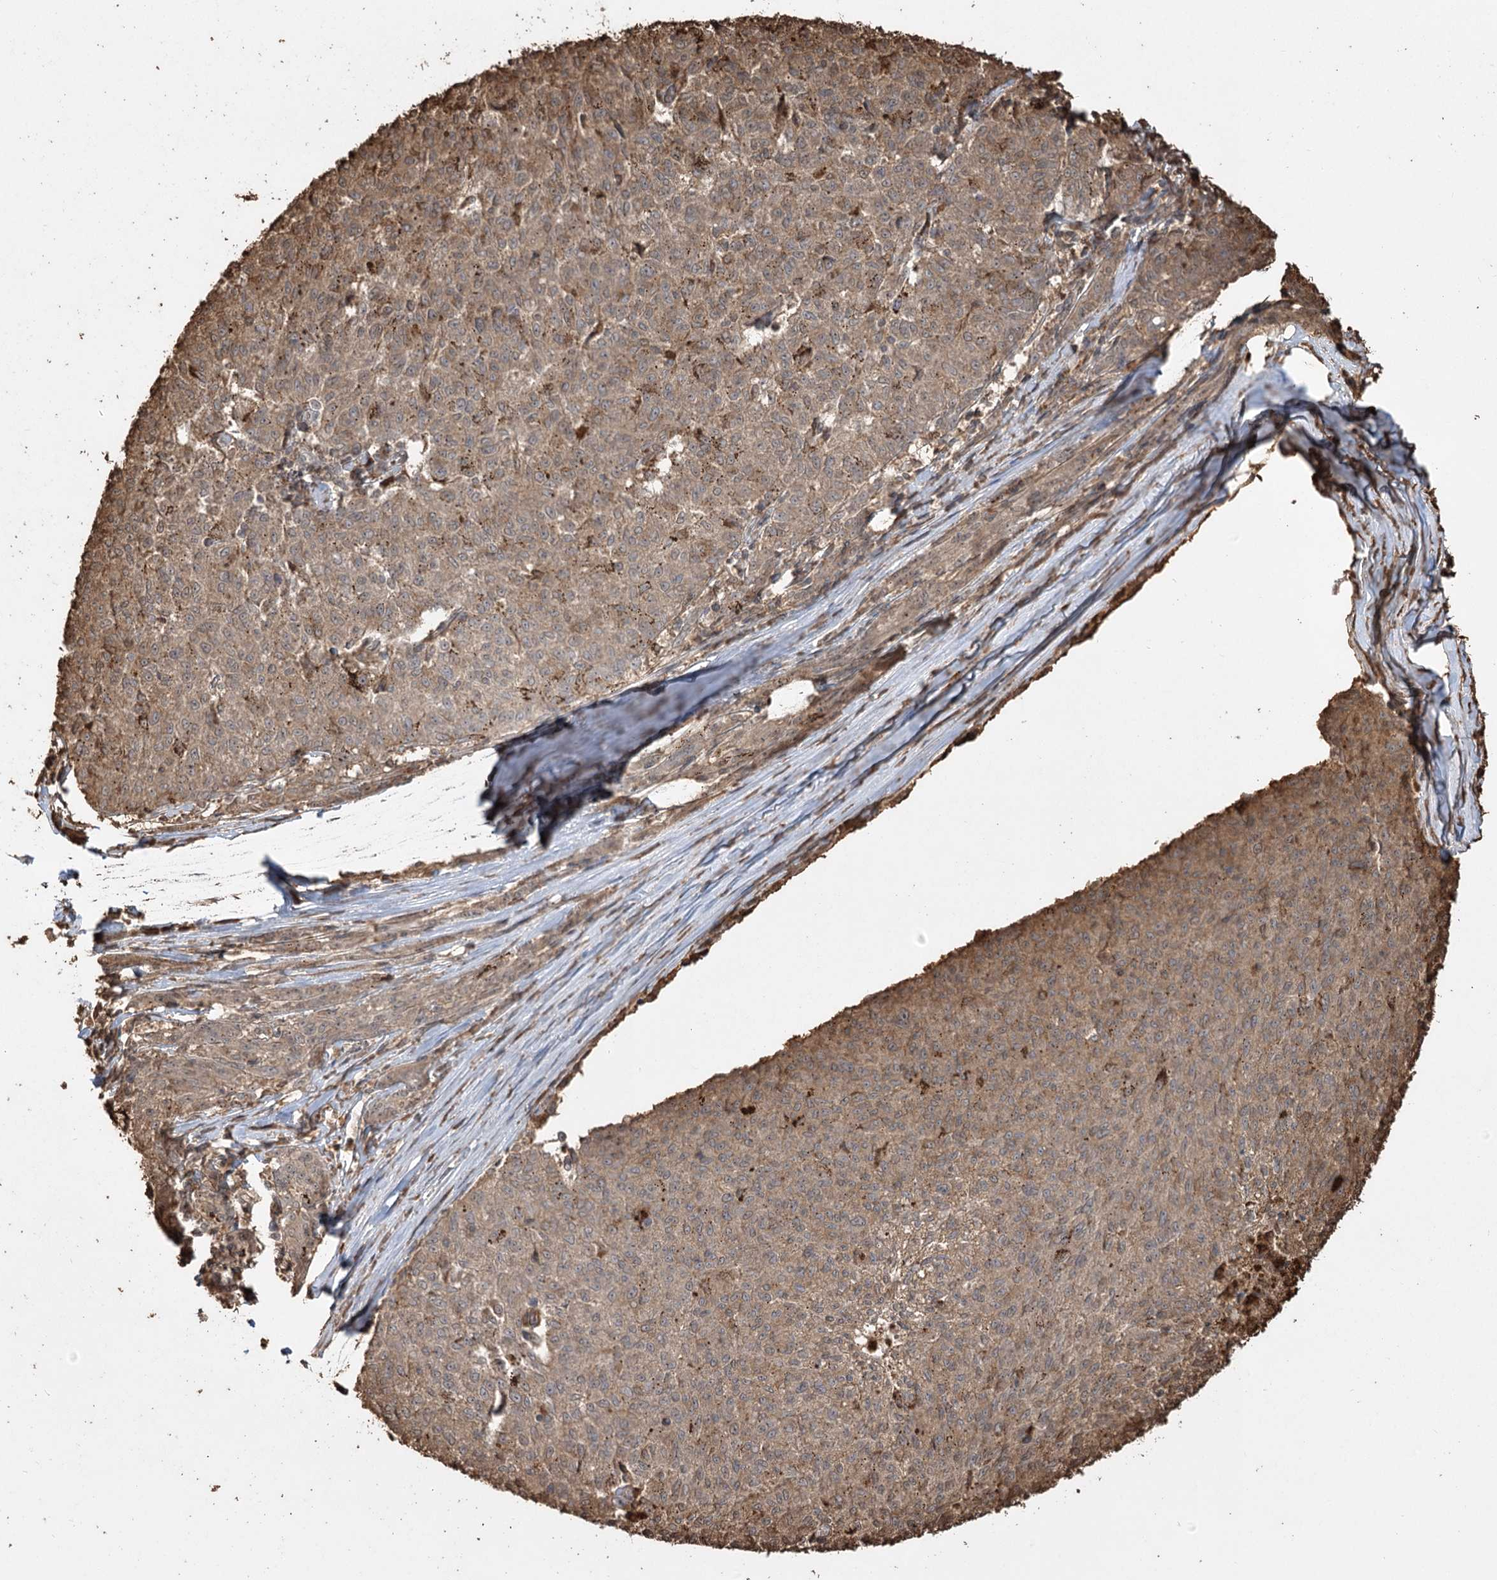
{"staining": {"intensity": "moderate", "quantity": ">75%", "location": "cytoplasmic/membranous"}, "tissue": "melanoma", "cell_type": "Tumor cells", "image_type": "cancer", "snomed": [{"axis": "morphology", "description": "Malignant melanoma, NOS"}, {"axis": "topography", "description": "Skin"}], "caption": "Moderate cytoplasmic/membranous positivity for a protein is identified in approximately >75% of tumor cells of malignant melanoma using IHC.", "gene": "PLCH1", "patient": {"sex": "female", "age": 72}}